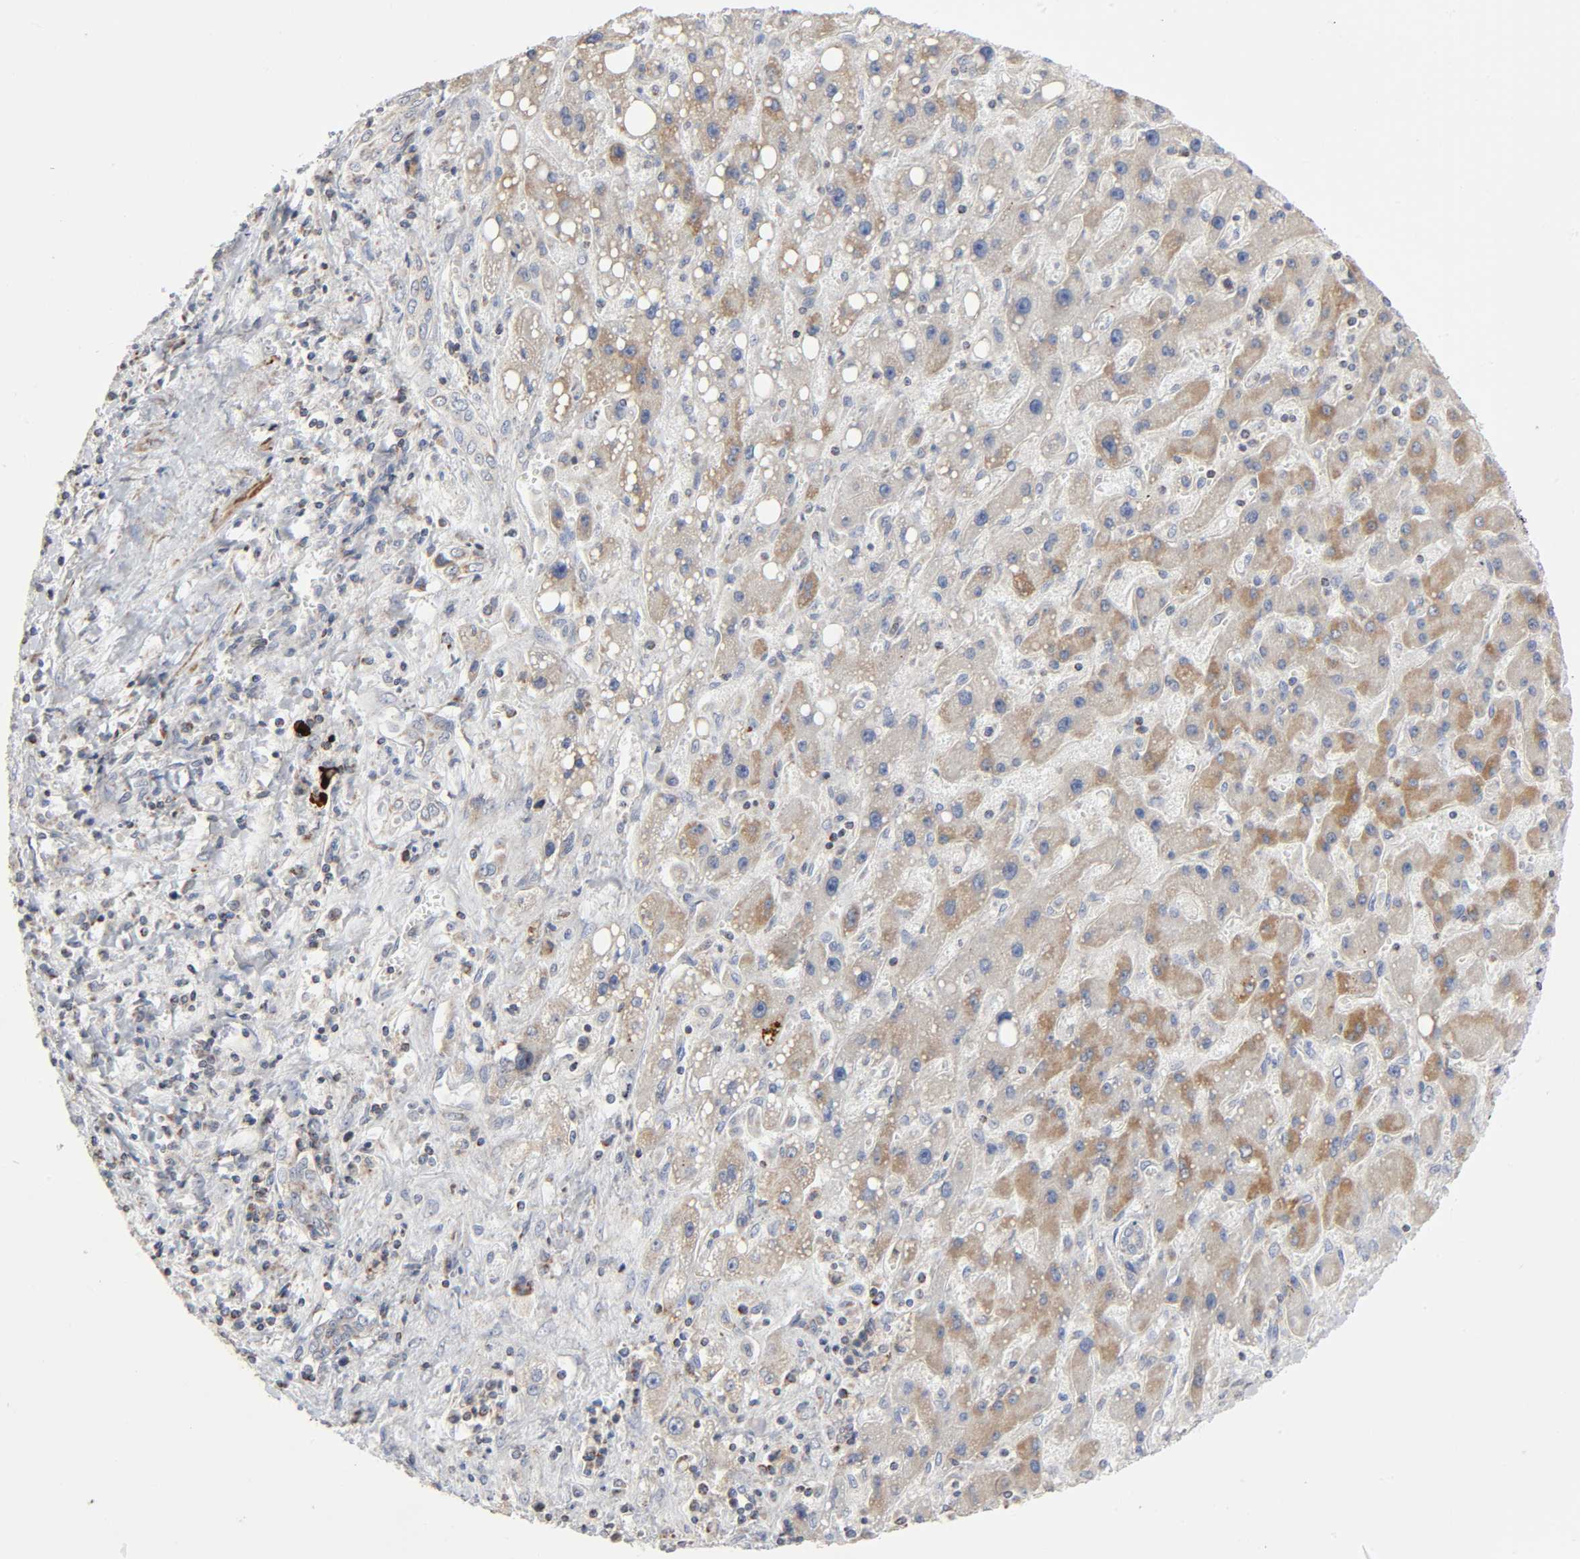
{"staining": {"intensity": "moderate", "quantity": ">75%", "location": "cytoplasmic/membranous"}, "tissue": "liver cancer", "cell_type": "Tumor cells", "image_type": "cancer", "snomed": [{"axis": "morphology", "description": "Carcinoma, Hepatocellular, NOS"}, {"axis": "topography", "description": "Liver"}], "caption": "Liver hepatocellular carcinoma stained with a brown dye exhibits moderate cytoplasmic/membranous positive expression in approximately >75% of tumor cells.", "gene": "SYT16", "patient": {"sex": "female", "age": 53}}